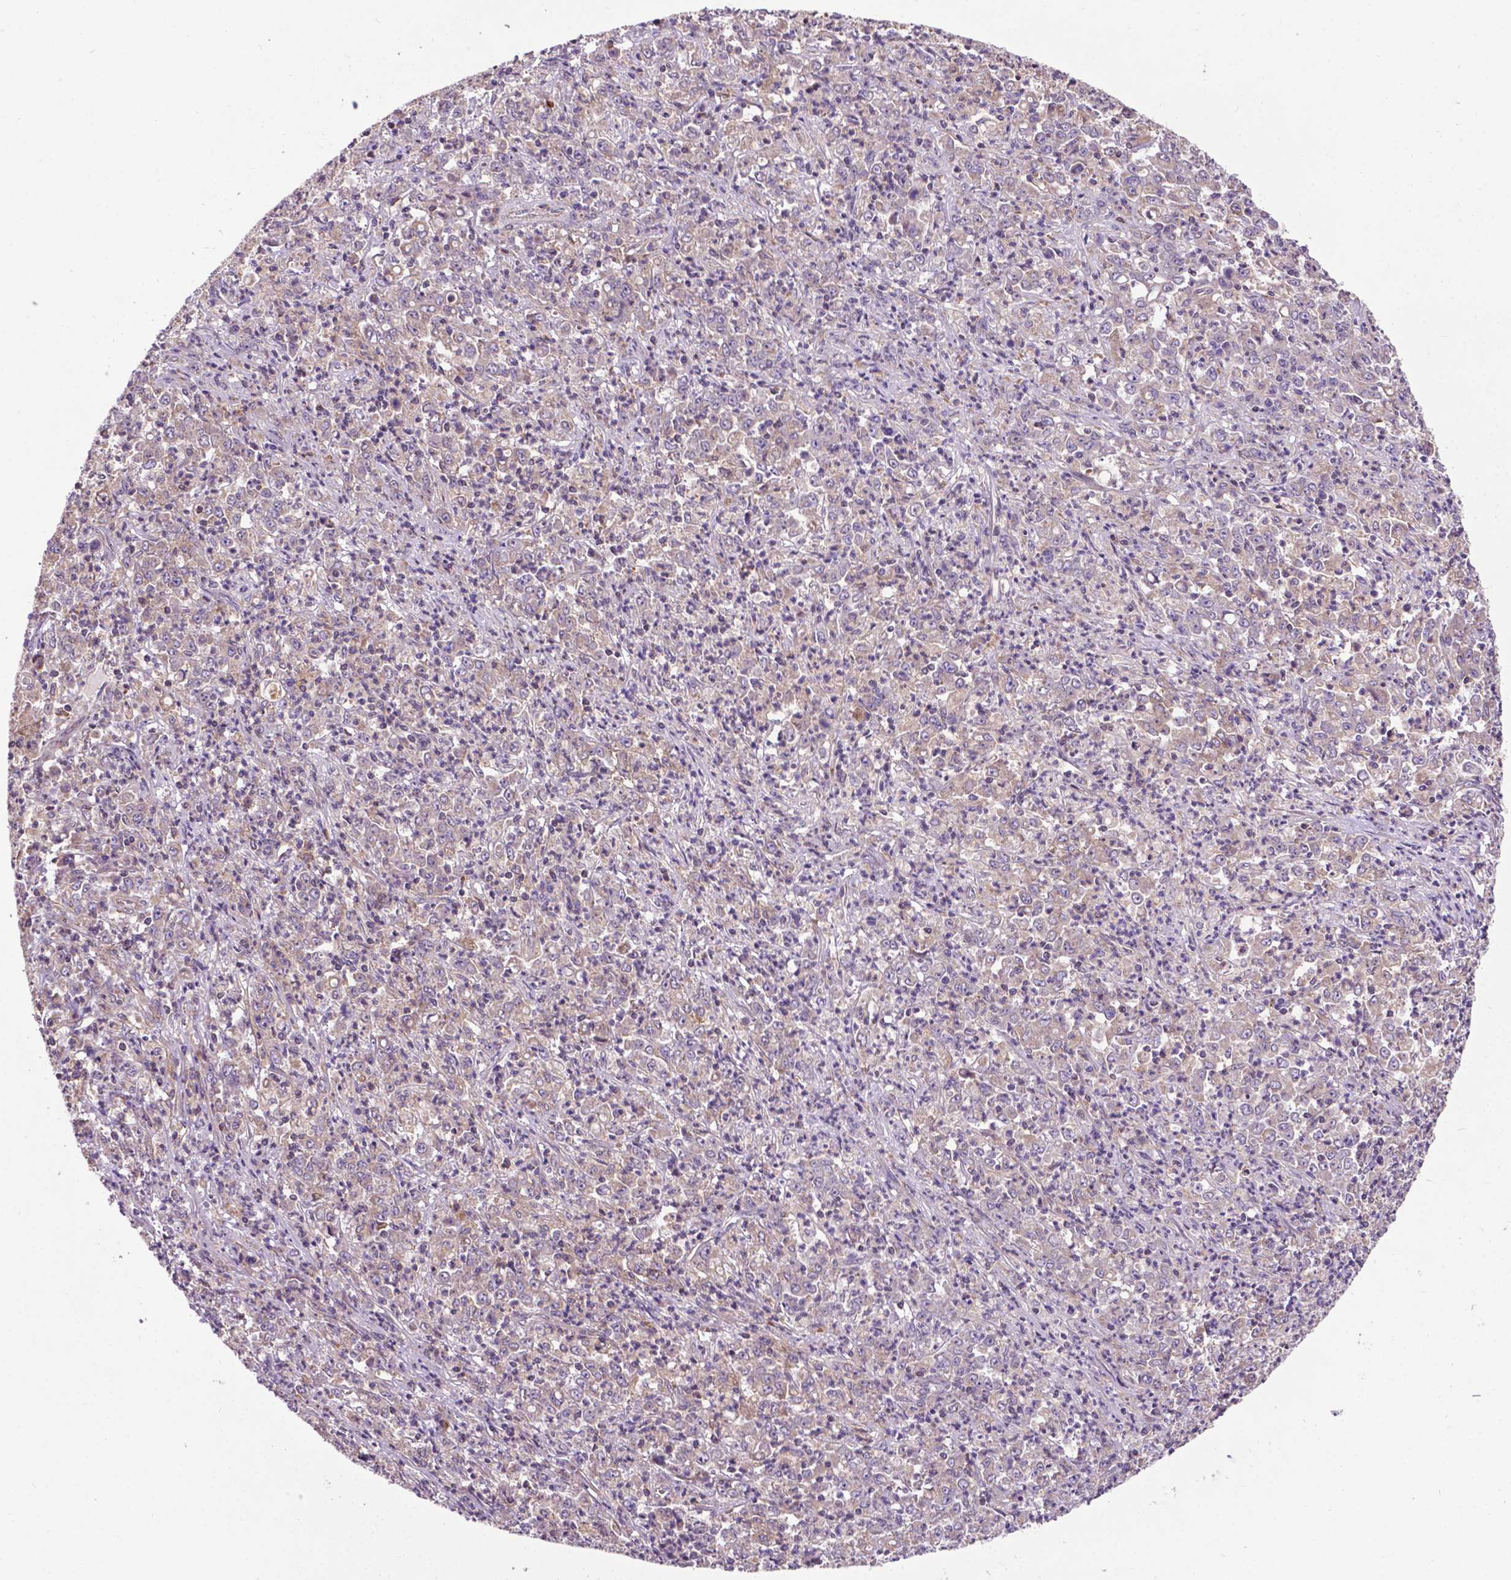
{"staining": {"intensity": "negative", "quantity": "none", "location": "none"}, "tissue": "stomach cancer", "cell_type": "Tumor cells", "image_type": "cancer", "snomed": [{"axis": "morphology", "description": "Adenocarcinoma, NOS"}, {"axis": "topography", "description": "Stomach, lower"}], "caption": "Immunohistochemistry (IHC) histopathology image of human stomach adenocarcinoma stained for a protein (brown), which reveals no staining in tumor cells. Nuclei are stained in blue.", "gene": "SPNS2", "patient": {"sex": "female", "age": 71}}